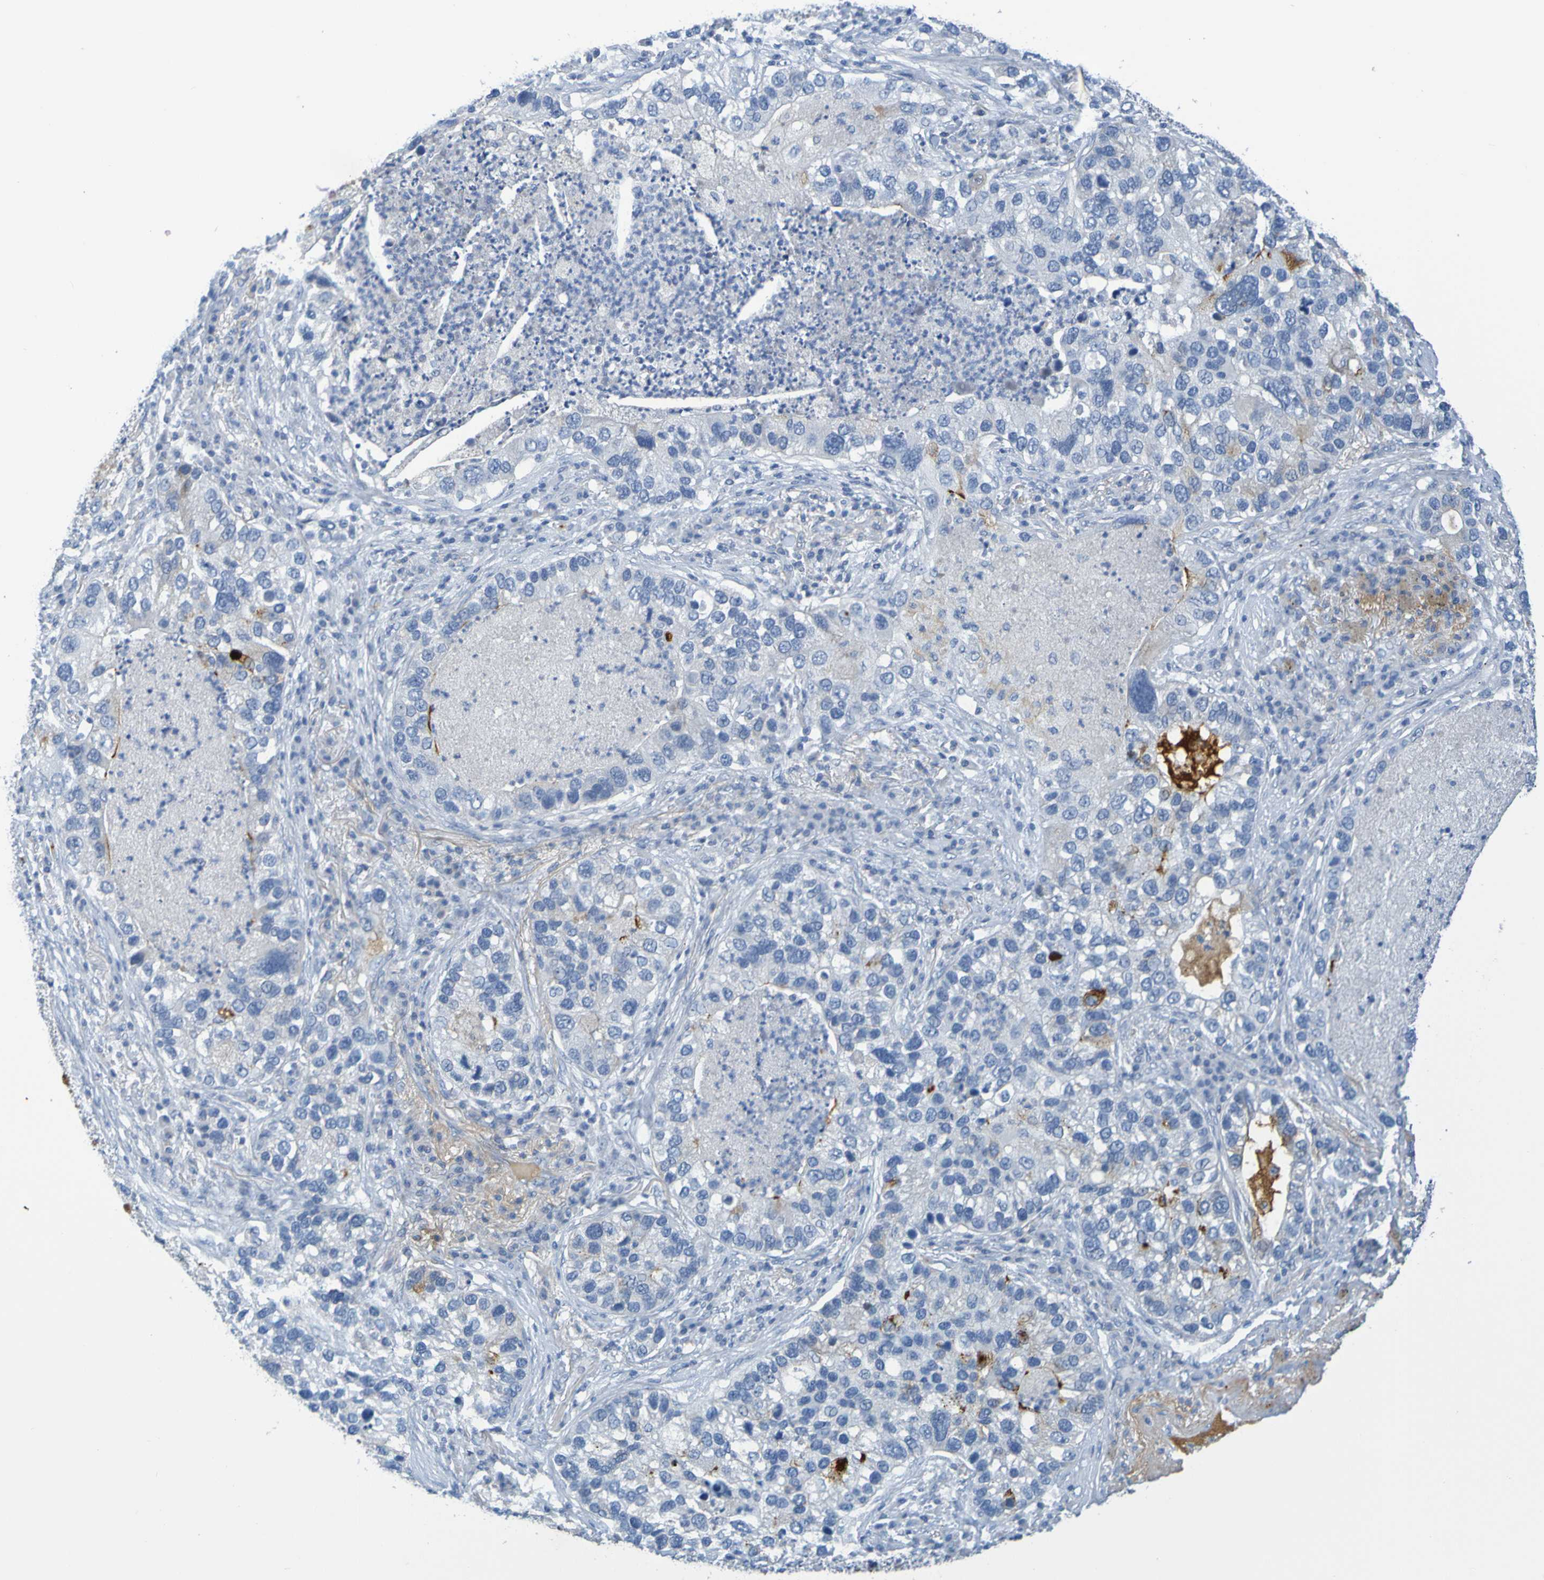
{"staining": {"intensity": "negative", "quantity": "none", "location": "none"}, "tissue": "lung cancer", "cell_type": "Tumor cells", "image_type": "cancer", "snomed": [{"axis": "morphology", "description": "Normal tissue, NOS"}, {"axis": "morphology", "description": "Adenocarcinoma, NOS"}, {"axis": "topography", "description": "Bronchus"}, {"axis": "topography", "description": "Lung"}], "caption": "A micrograph of adenocarcinoma (lung) stained for a protein shows no brown staining in tumor cells. (DAB immunohistochemistry (IHC), high magnification).", "gene": "IL10", "patient": {"sex": "male", "age": 54}}